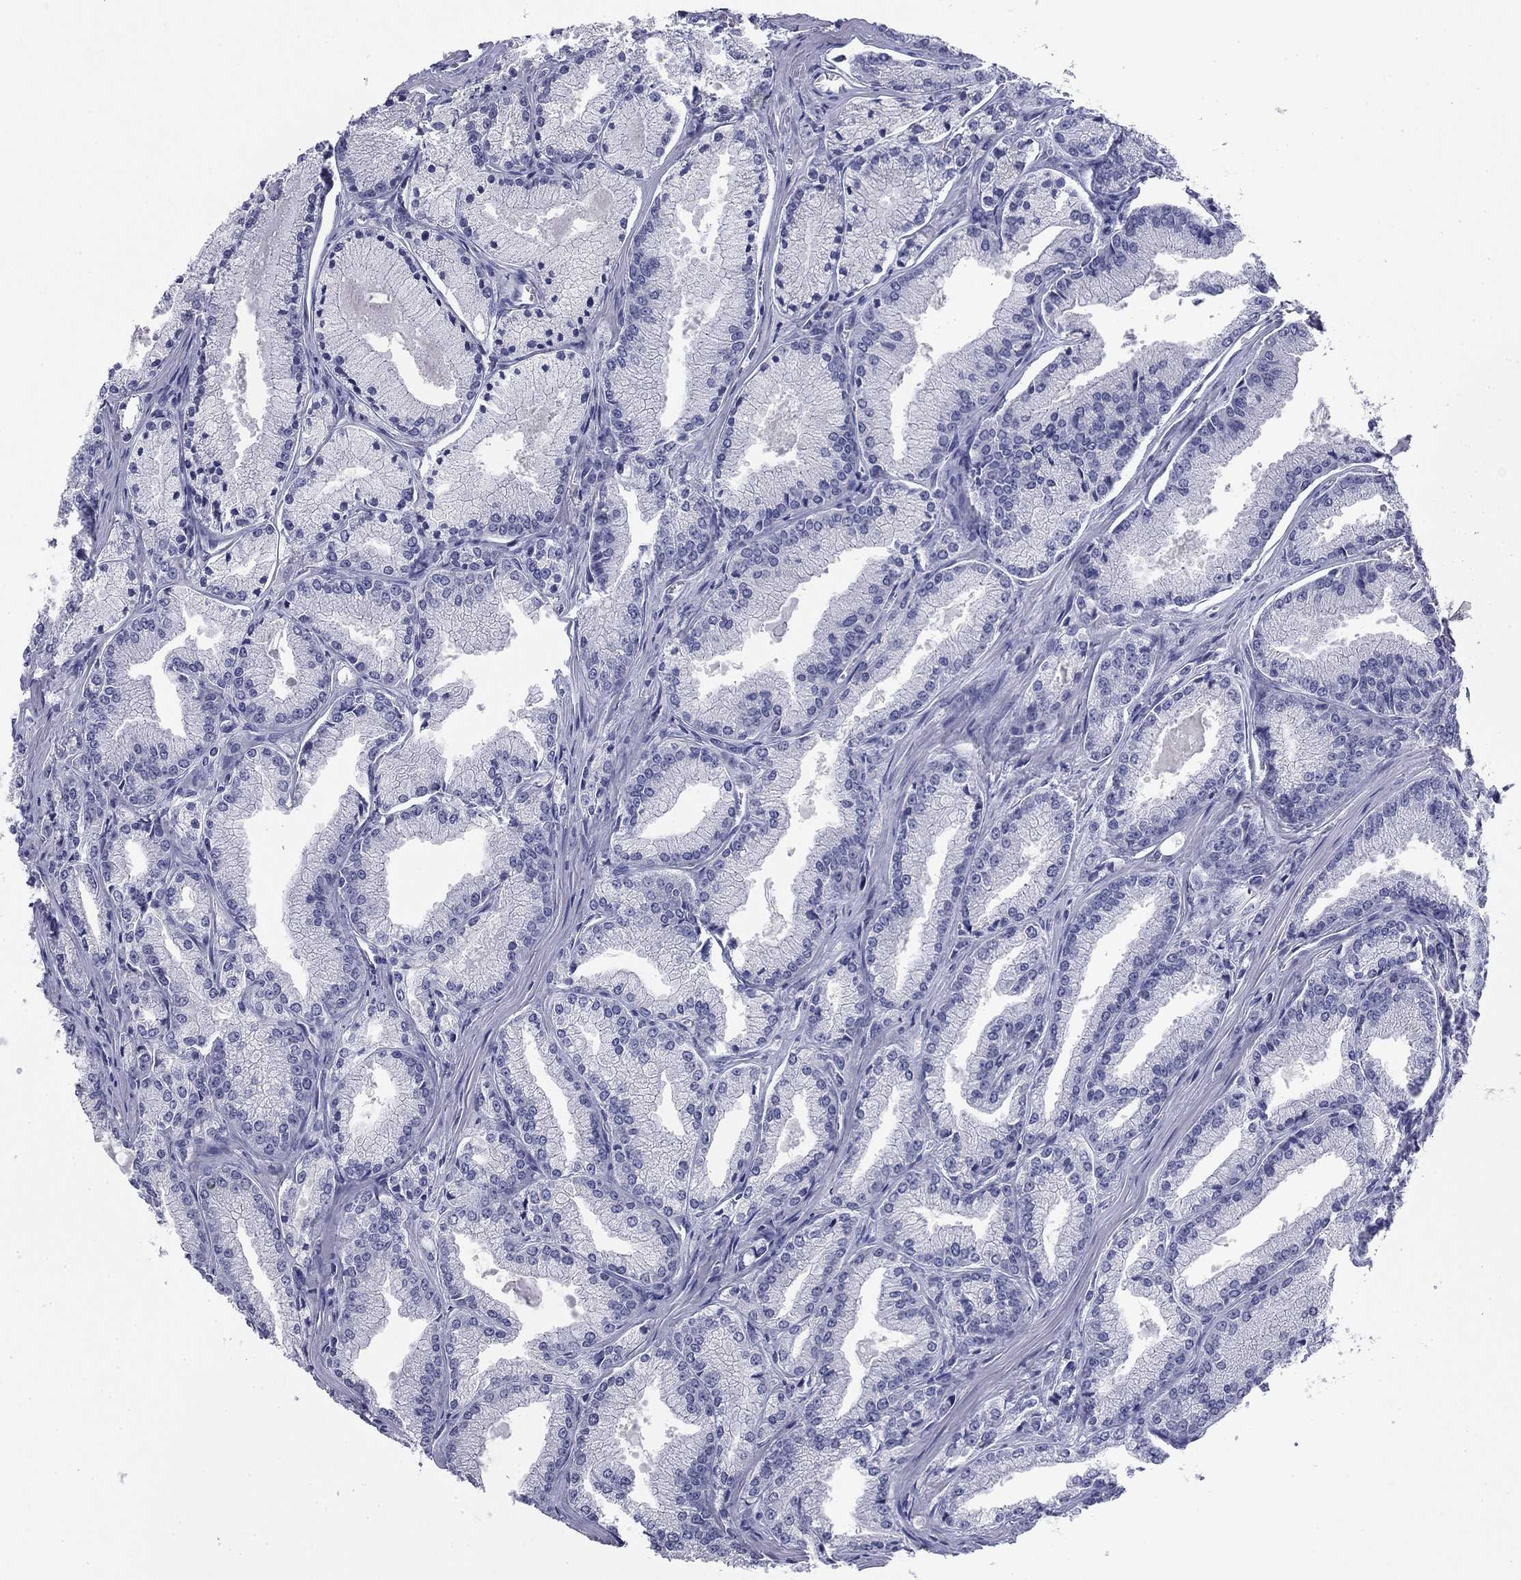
{"staining": {"intensity": "negative", "quantity": "none", "location": "none"}, "tissue": "prostate cancer", "cell_type": "Tumor cells", "image_type": "cancer", "snomed": [{"axis": "morphology", "description": "Adenocarcinoma, NOS"}, {"axis": "morphology", "description": "Adenocarcinoma, High grade"}, {"axis": "topography", "description": "Prostate"}], "caption": "IHC image of neoplastic tissue: prostate cancer stained with DAB displays no significant protein expression in tumor cells.", "gene": "ABCC2", "patient": {"sex": "male", "age": 70}}